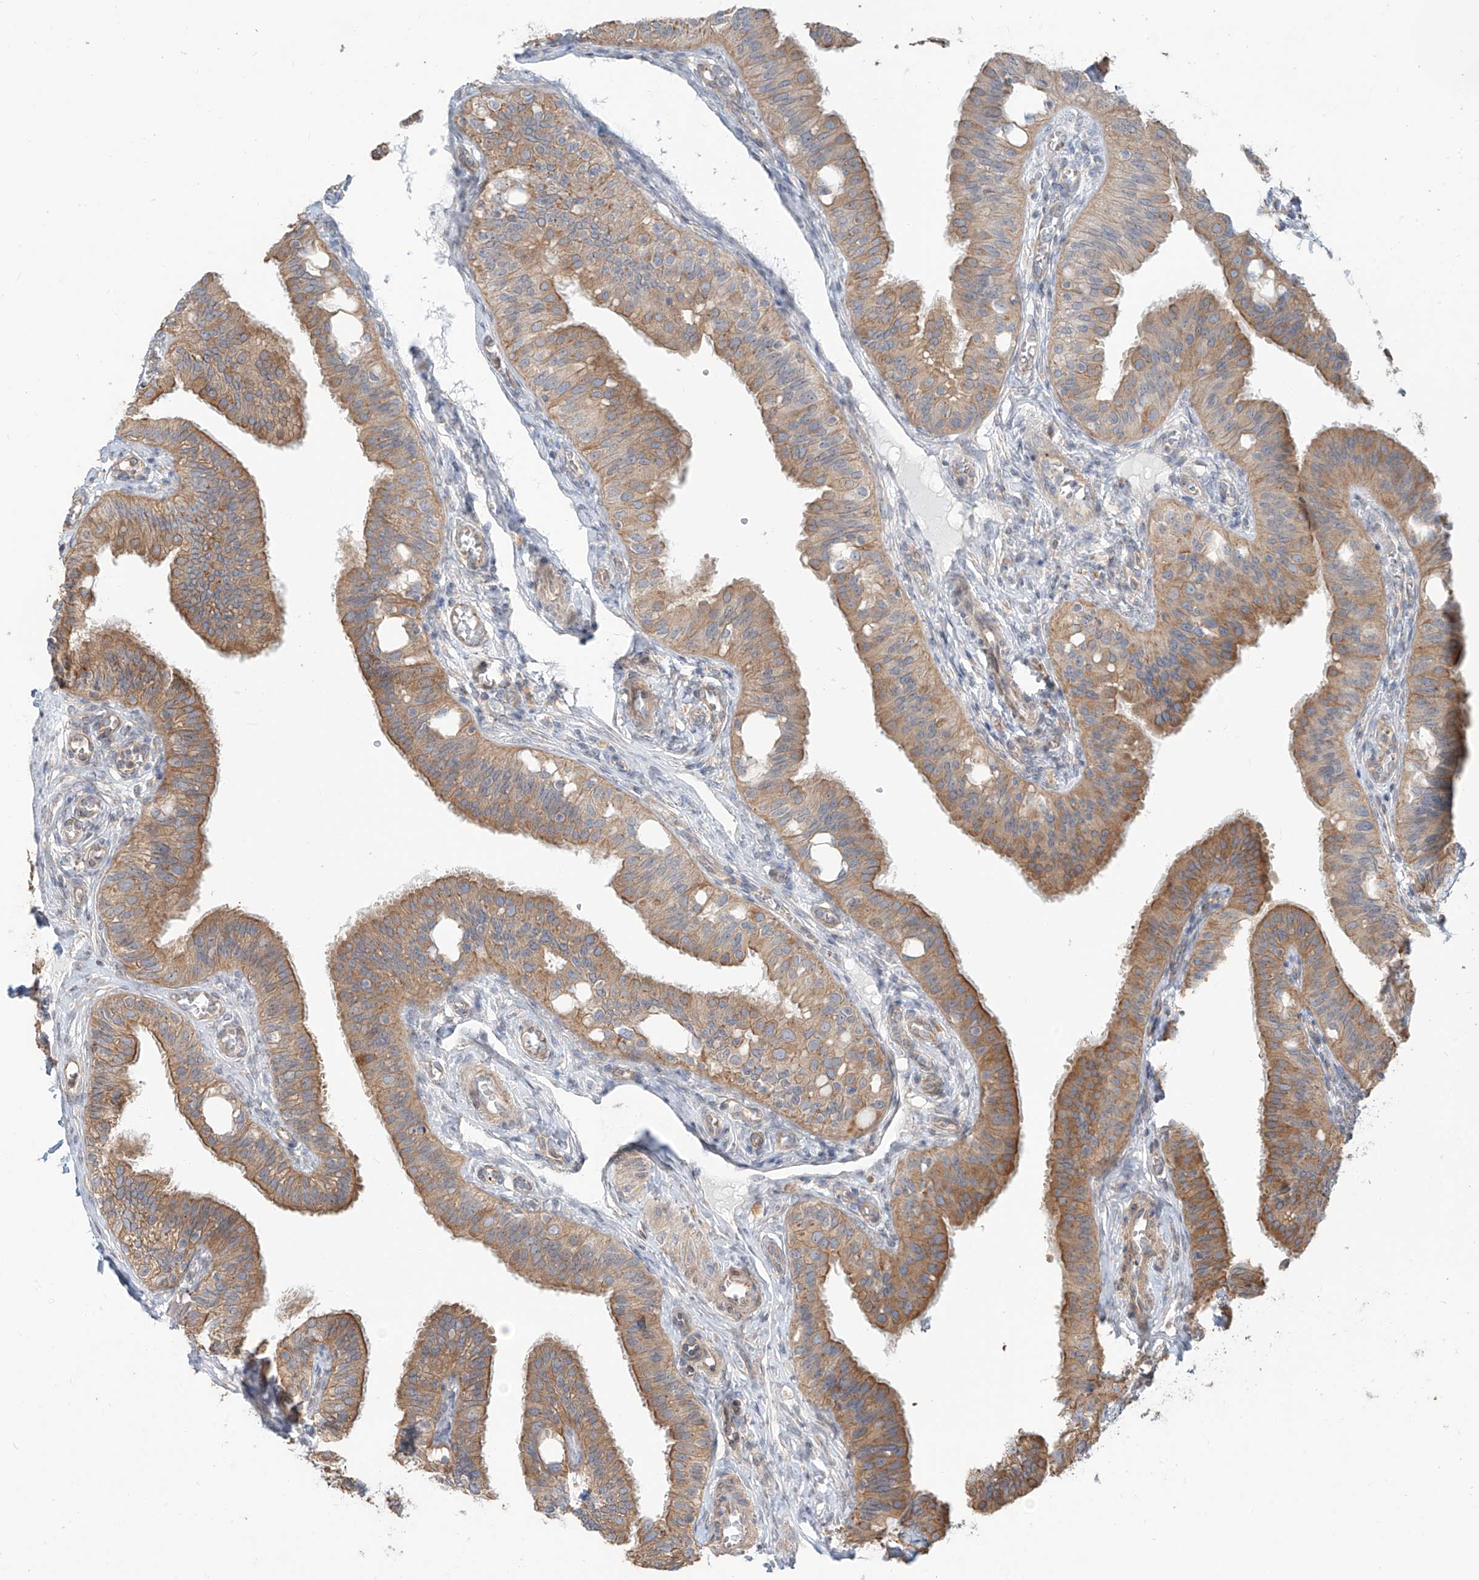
{"staining": {"intensity": "moderate", "quantity": ">75%", "location": "cytoplasmic/membranous"}, "tissue": "fallopian tube", "cell_type": "Glandular cells", "image_type": "normal", "snomed": [{"axis": "morphology", "description": "Normal tissue, NOS"}, {"axis": "topography", "description": "Fallopian tube"}, {"axis": "topography", "description": "Ovary"}], "caption": "Immunohistochemistry (DAB) staining of benign human fallopian tube reveals moderate cytoplasmic/membranous protein expression in approximately >75% of glandular cells.", "gene": "CEP162", "patient": {"sex": "female", "age": 42}}